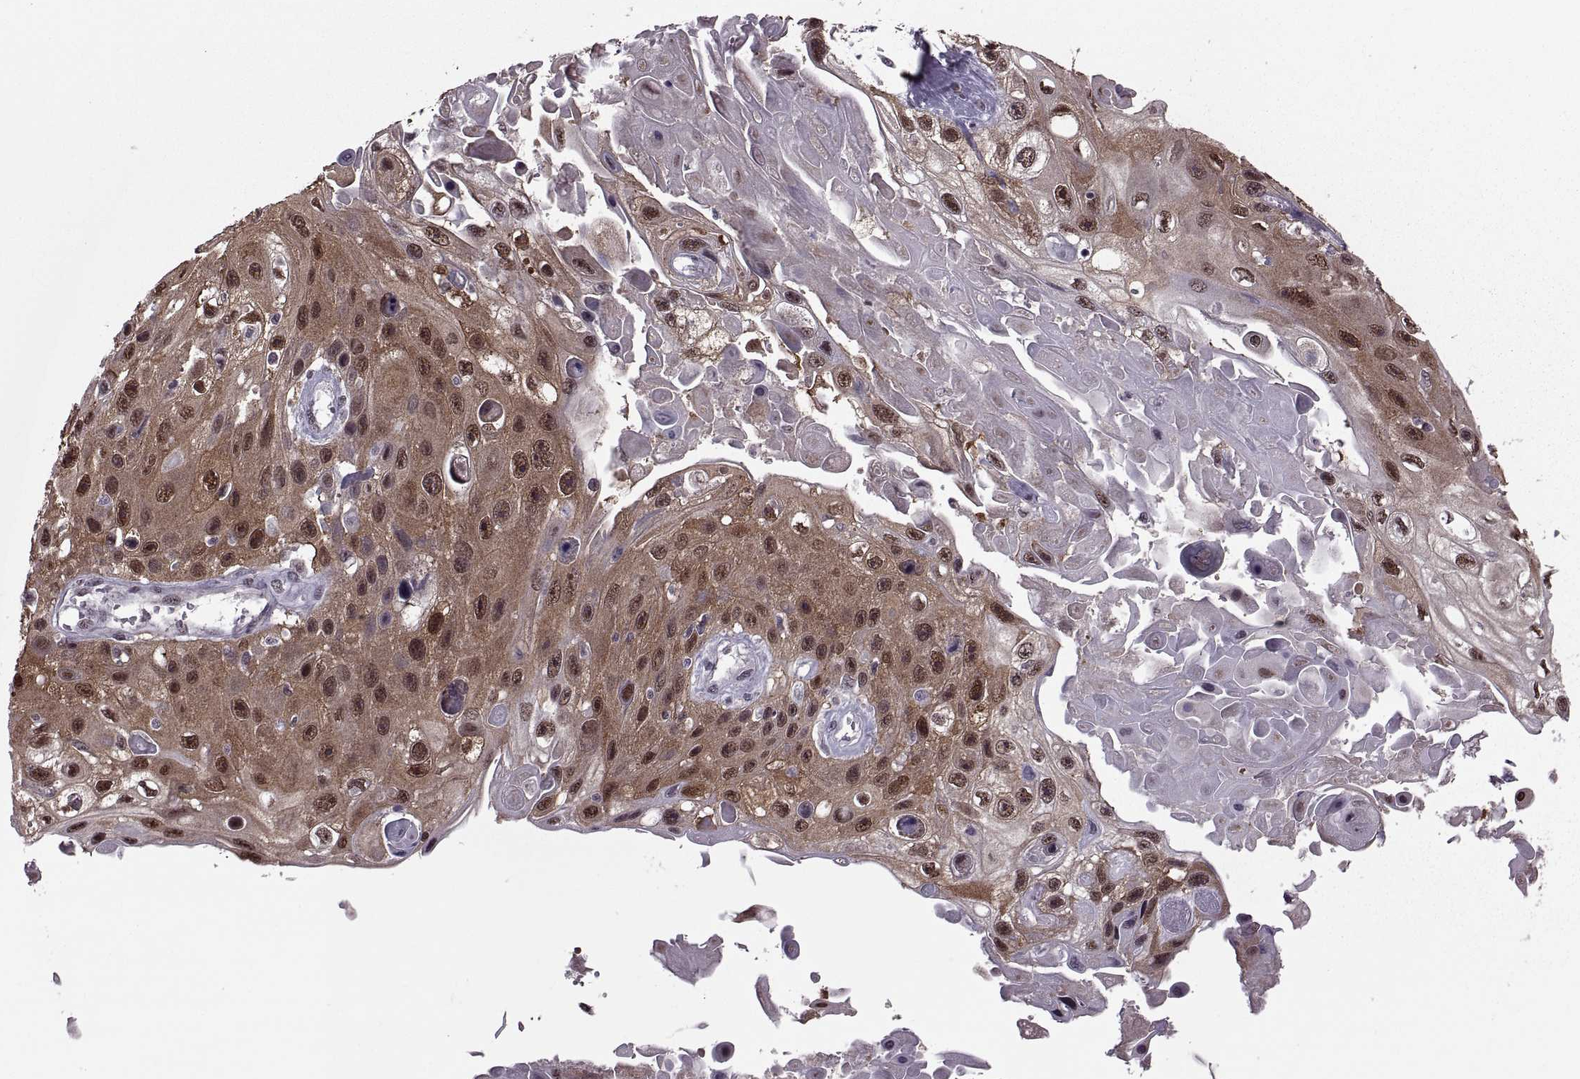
{"staining": {"intensity": "moderate", "quantity": ">75%", "location": "cytoplasmic/membranous,nuclear"}, "tissue": "skin cancer", "cell_type": "Tumor cells", "image_type": "cancer", "snomed": [{"axis": "morphology", "description": "Squamous cell carcinoma, NOS"}, {"axis": "topography", "description": "Skin"}], "caption": "Skin cancer tissue exhibits moderate cytoplasmic/membranous and nuclear expression in about >75% of tumor cells", "gene": "MAGEA4", "patient": {"sex": "male", "age": 82}}